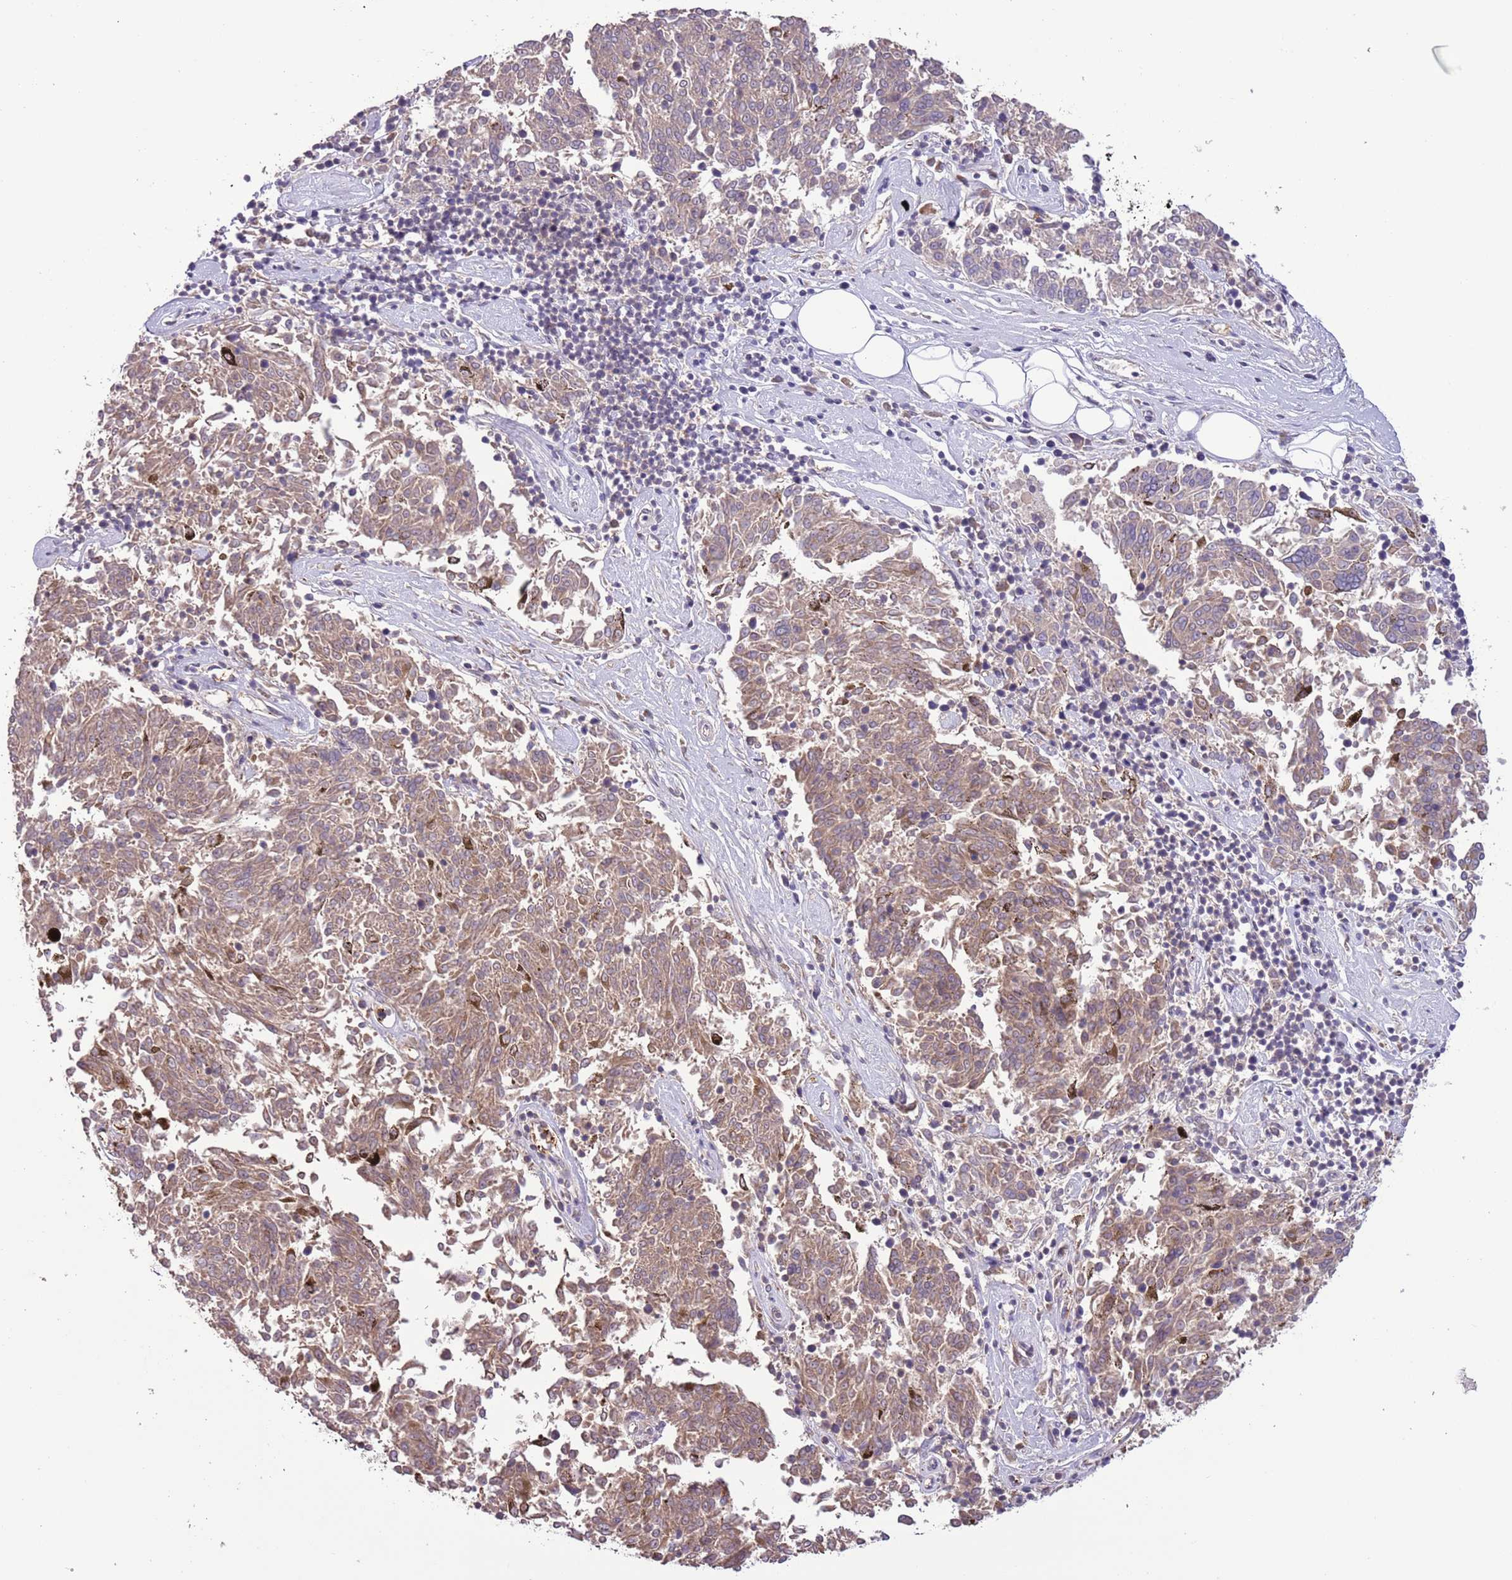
{"staining": {"intensity": "weak", "quantity": ">75%", "location": "cytoplasmic/membranous"}, "tissue": "melanoma", "cell_type": "Tumor cells", "image_type": "cancer", "snomed": [{"axis": "morphology", "description": "Malignant melanoma, NOS"}, {"axis": "topography", "description": "Skin"}], "caption": "Human melanoma stained for a protein (brown) demonstrates weak cytoplasmic/membranous positive staining in approximately >75% of tumor cells.", "gene": "SHROOM3", "patient": {"sex": "female", "age": 72}}